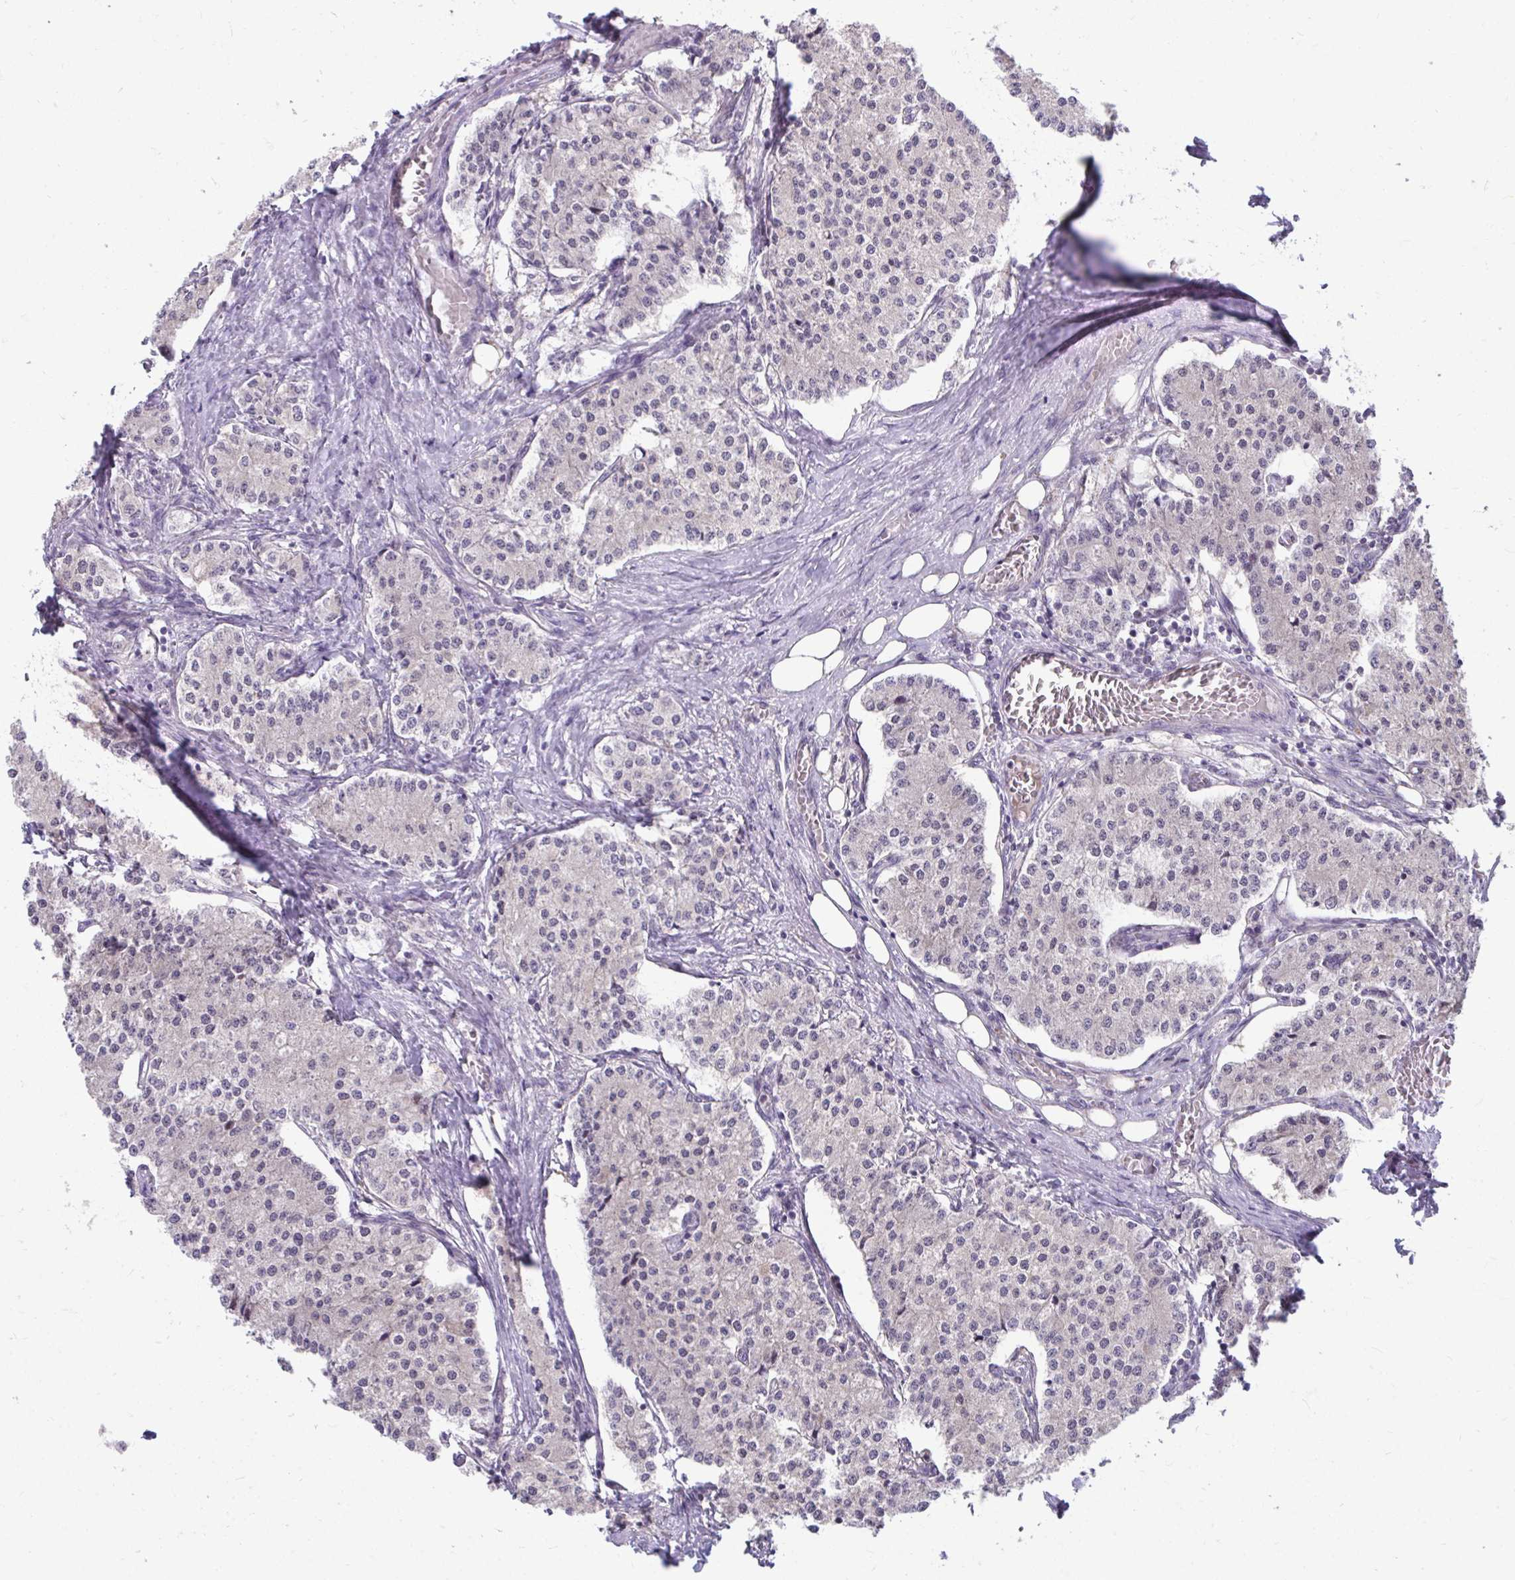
{"staining": {"intensity": "negative", "quantity": "none", "location": "none"}, "tissue": "carcinoid", "cell_type": "Tumor cells", "image_type": "cancer", "snomed": [{"axis": "morphology", "description": "Carcinoid, malignant, NOS"}, {"axis": "topography", "description": "Colon"}], "caption": "IHC image of neoplastic tissue: carcinoid (malignant) stained with DAB (3,3'-diaminobenzidine) displays no significant protein positivity in tumor cells.", "gene": "MROH8", "patient": {"sex": "female", "age": 52}}